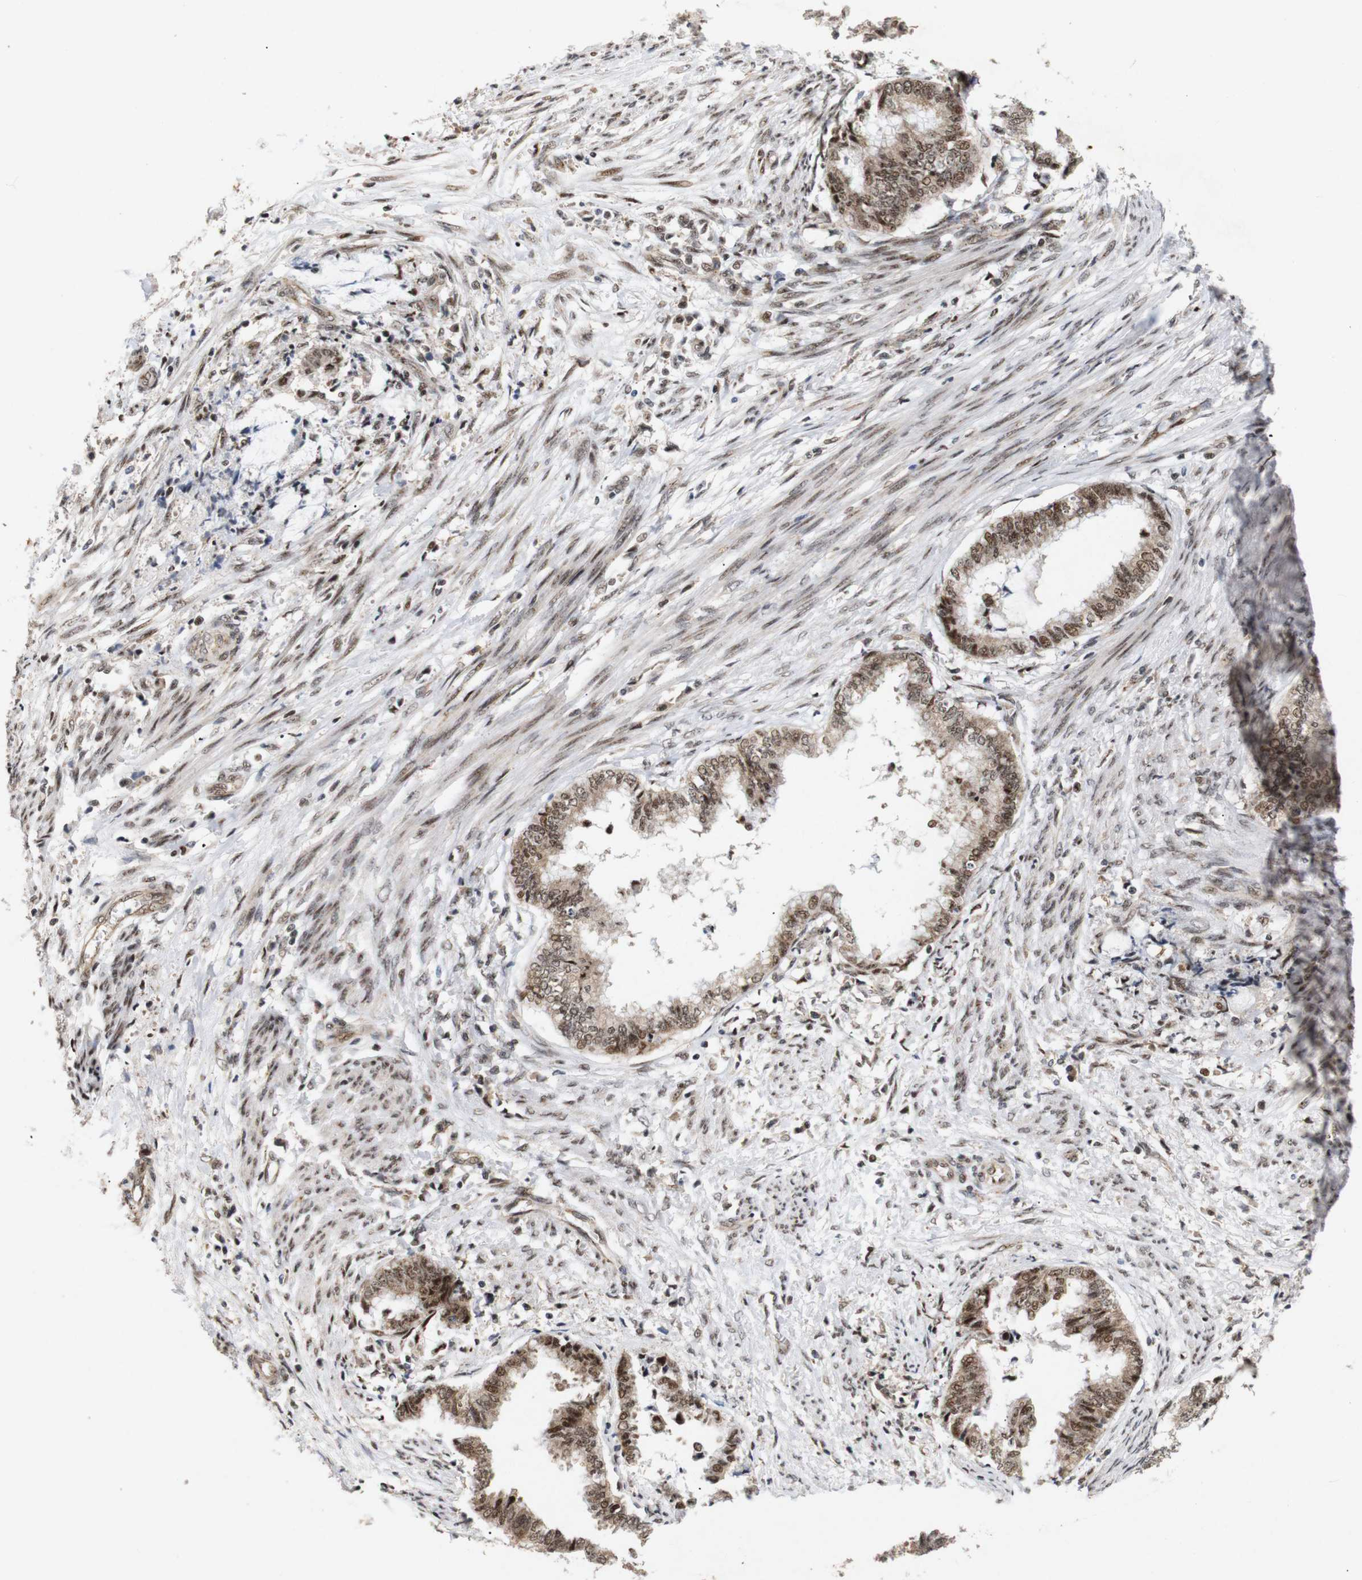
{"staining": {"intensity": "moderate", "quantity": ">75%", "location": "cytoplasmic/membranous,nuclear"}, "tissue": "endometrial cancer", "cell_type": "Tumor cells", "image_type": "cancer", "snomed": [{"axis": "morphology", "description": "Necrosis, NOS"}, {"axis": "morphology", "description": "Adenocarcinoma, NOS"}, {"axis": "topography", "description": "Endometrium"}], "caption": "Moderate cytoplasmic/membranous and nuclear expression for a protein is appreciated in about >75% of tumor cells of endometrial cancer (adenocarcinoma) using IHC.", "gene": "PYM1", "patient": {"sex": "female", "age": 79}}